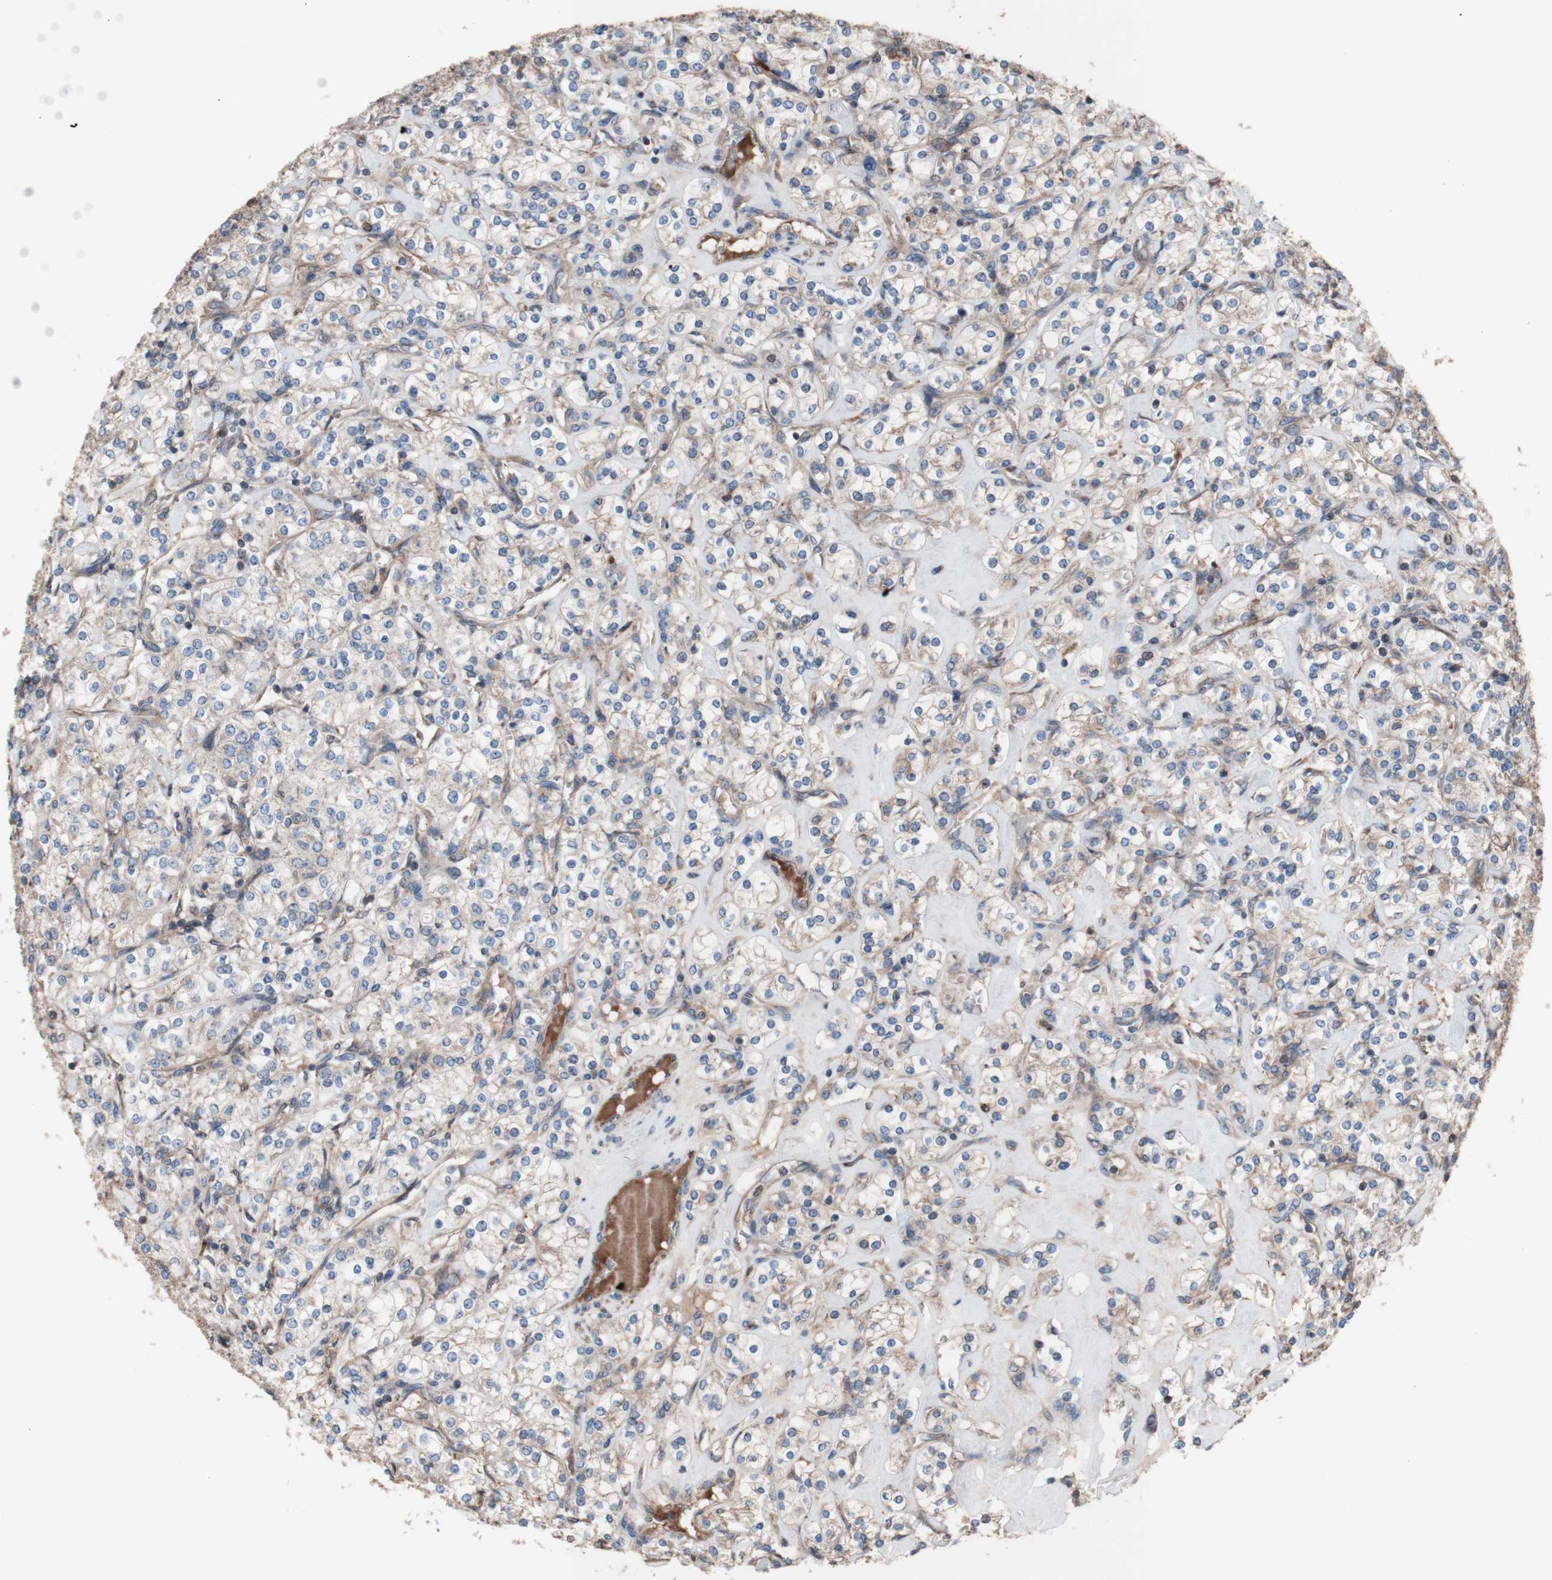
{"staining": {"intensity": "weak", "quantity": ">75%", "location": "cytoplasmic/membranous"}, "tissue": "renal cancer", "cell_type": "Tumor cells", "image_type": "cancer", "snomed": [{"axis": "morphology", "description": "Adenocarcinoma, NOS"}, {"axis": "topography", "description": "Kidney"}], "caption": "Renal cancer (adenocarcinoma) stained with immunohistochemistry displays weak cytoplasmic/membranous staining in about >75% of tumor cells. The staining was performed using DAB to visualize the protein expression in brown, while the nuclei were stained in blue with hematoxylin (Magnification: 20x).", "gene": "COPB1", "patient": {"sex": "male", "age": 77}}